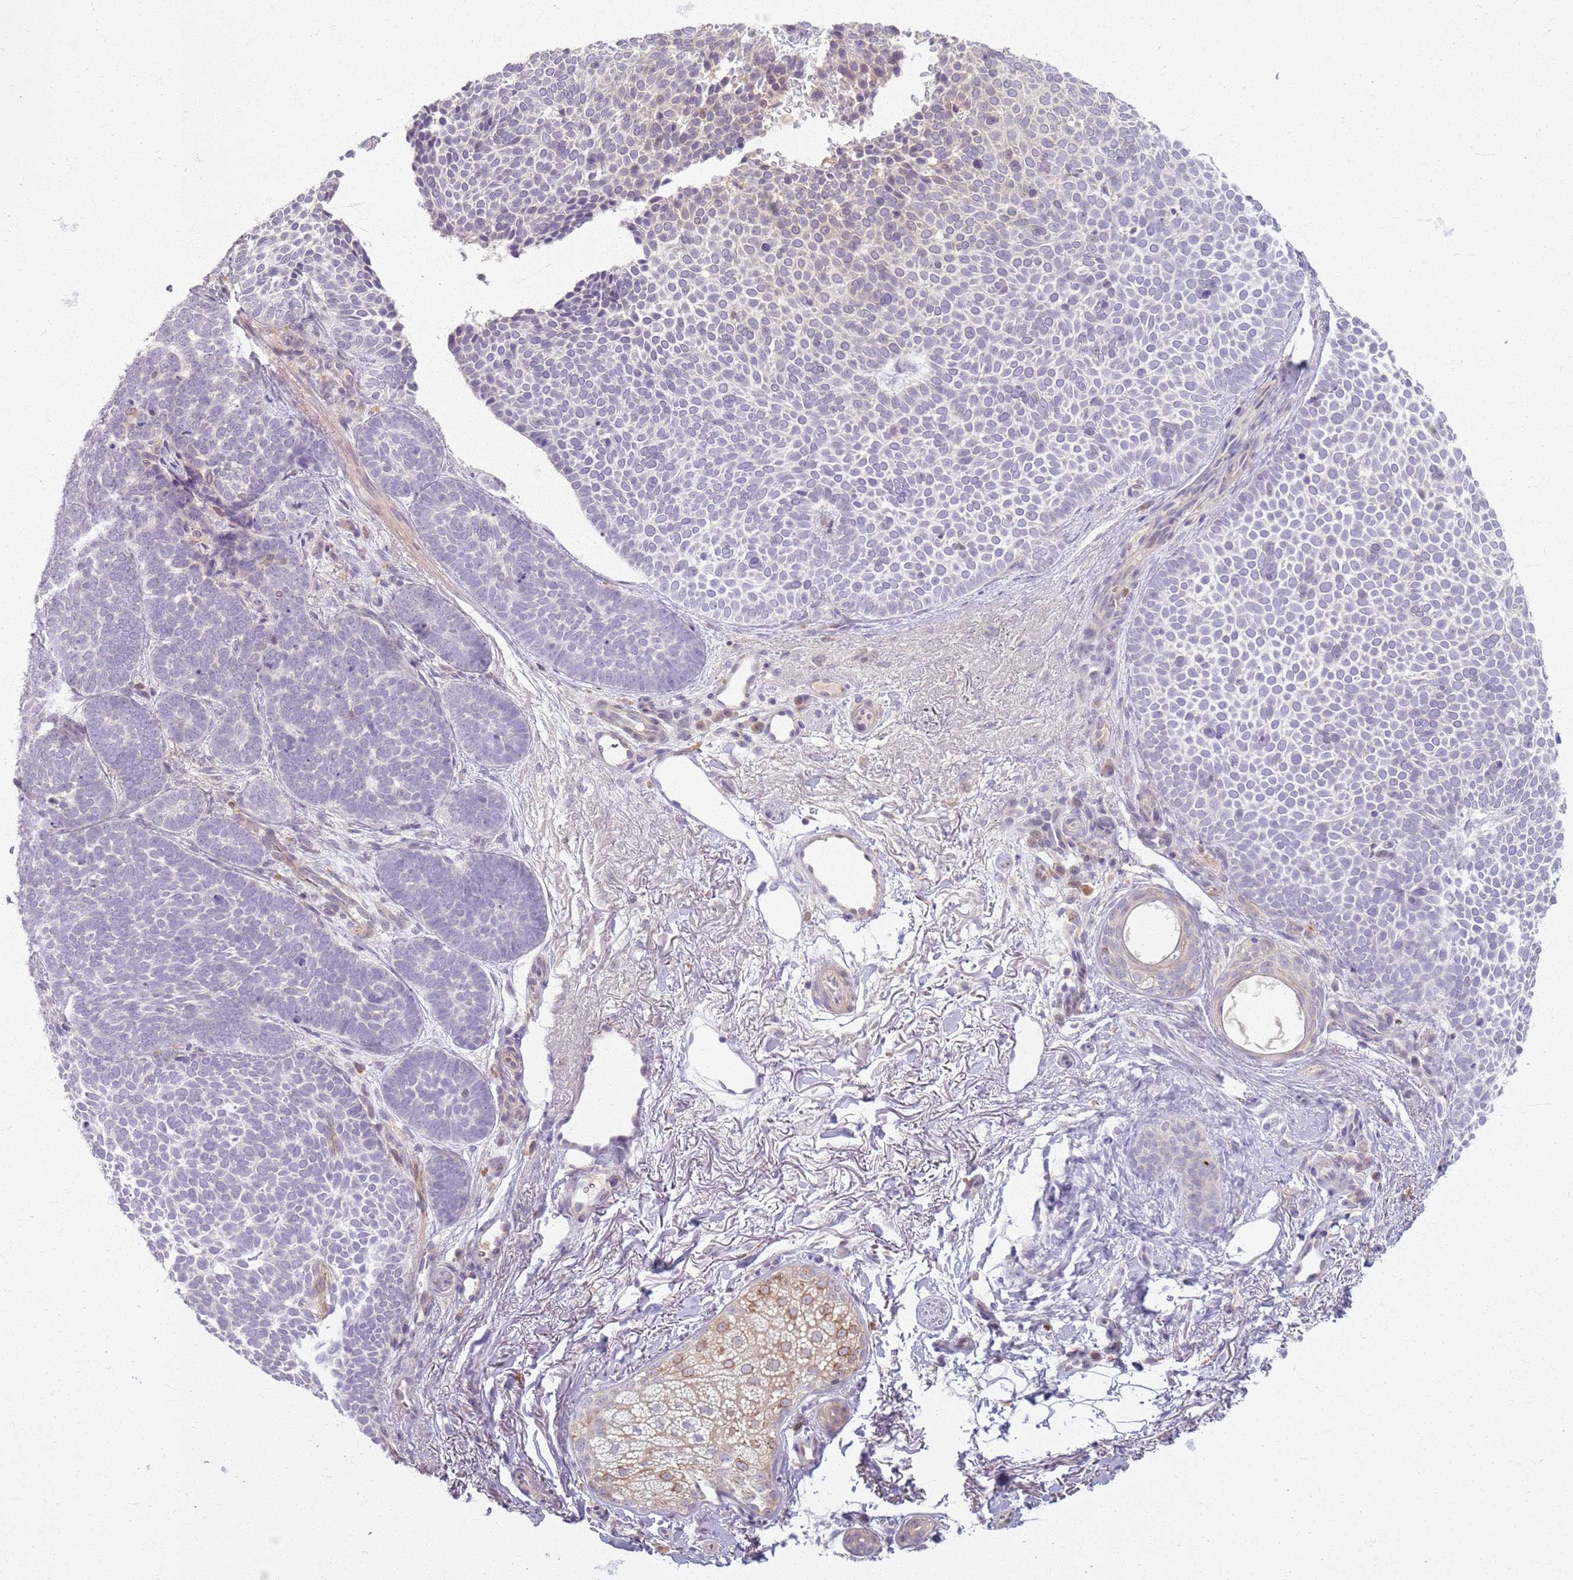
{"staining": {"intensity": "negative", "quantity": "none", "location": "none"}, "tissue": "skin cancer", "cell_type": "Tumor cells", "image_type": "cancer", "snomed": [{"axis": "morphology", "description": "Basal cell carcinoma"}, {"axis": "topography", "description": "Skin"}], "caption": "Protein analysis of skin cancer displays no significant positivity in tumor cells.", "gene": "ZDHHC2", "patient": {"sex": "female", "age": 77}}